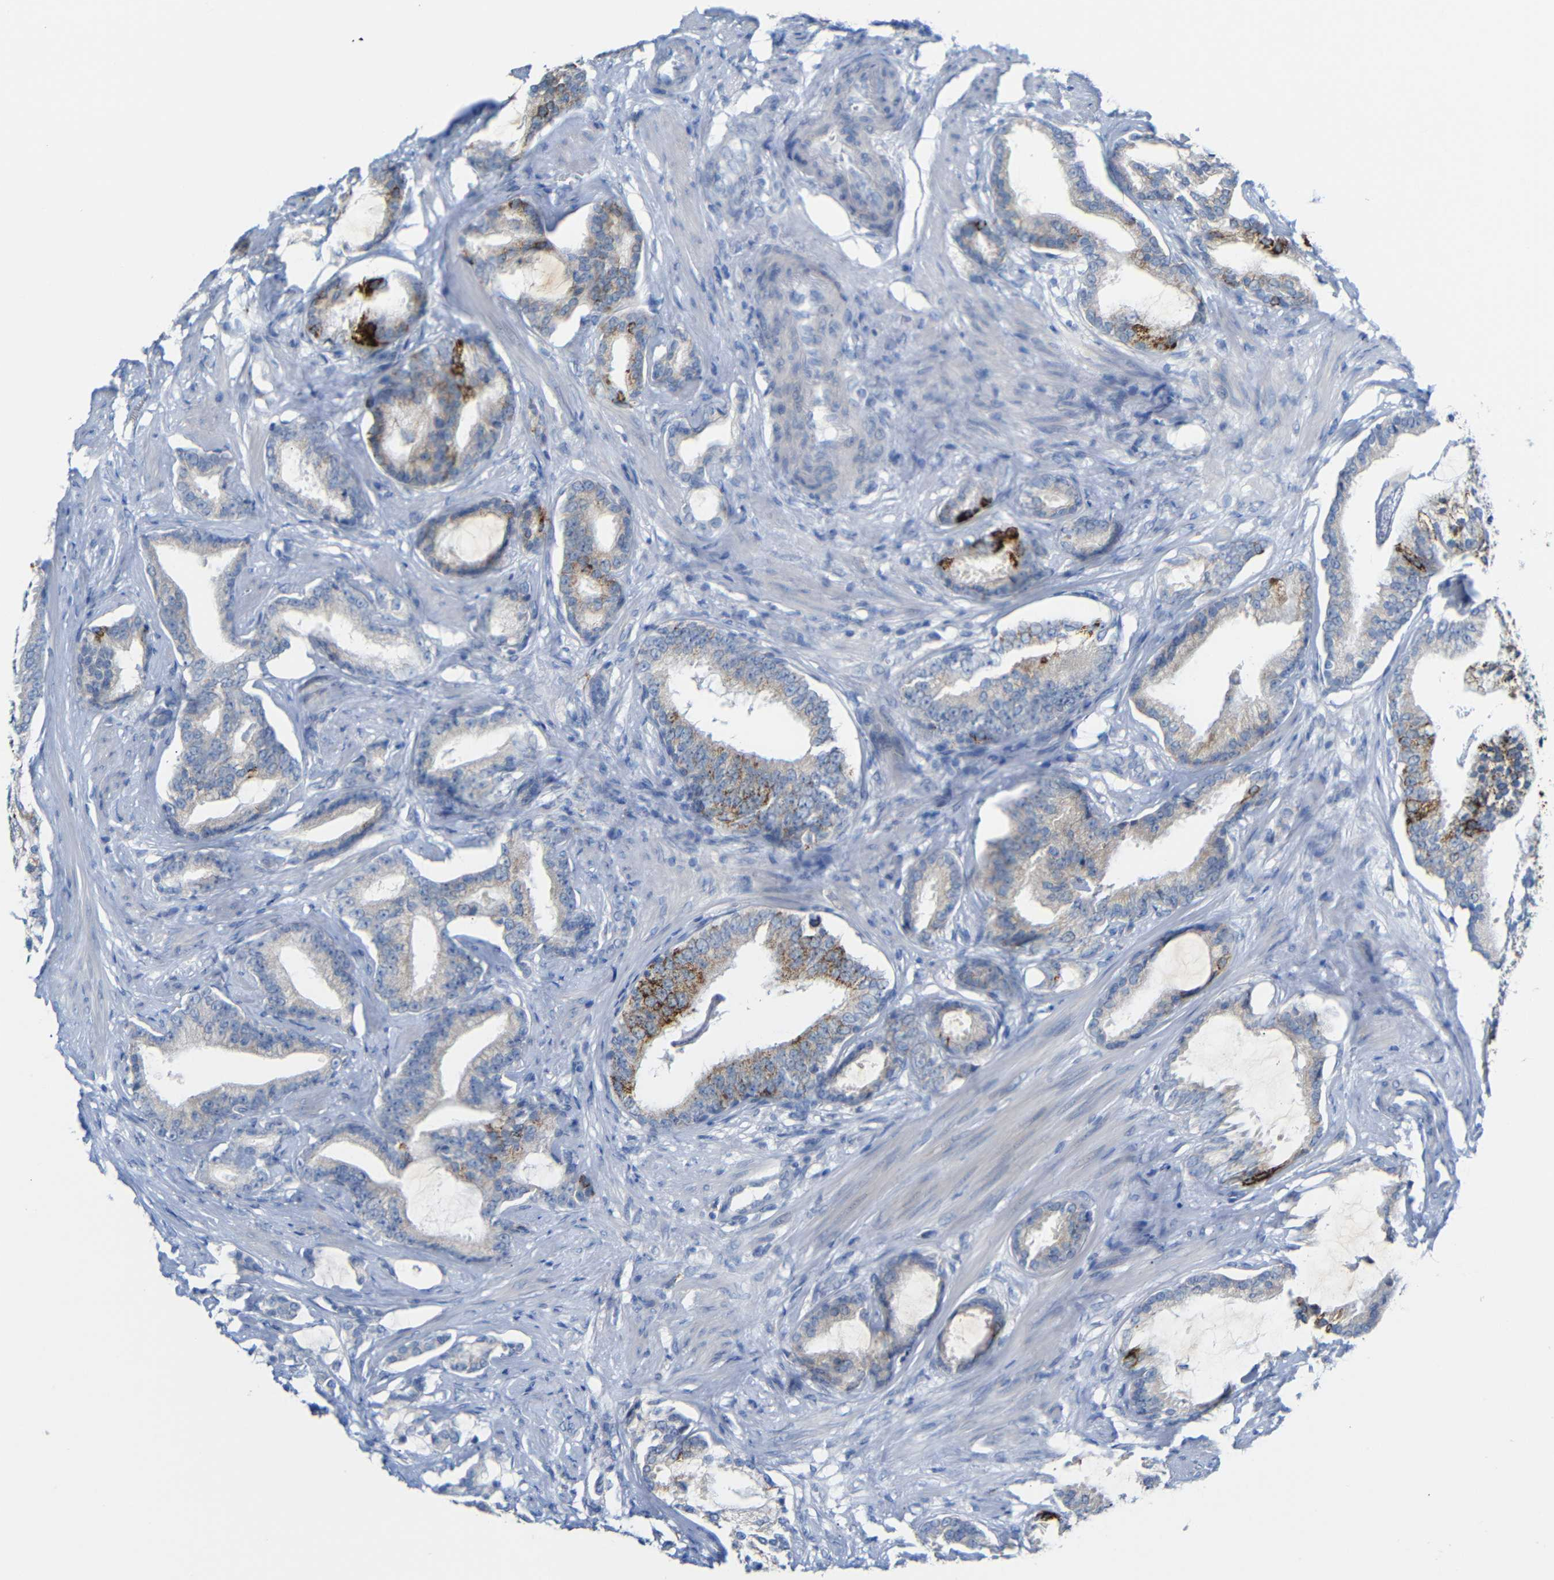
{"staining": {"intensity": "strong", "quantity": "<25%", "location": "cytoplasmic/membranous"}, "tissue": "prostate cancer", "cell_type": "Tumor cells", "image_type": "cancer", "snomed": [{"axis": "morphology", "description": "Adenocarcinoma, Low grade"}, {"axis": "topography", "description": "Prostate"}], "caption": "IHC micrograph of neoplastic tissue: prostate adenocarcinoma (low-grade) stained using IHC shows medium levels of strong protein expression localized specifically in the cytoplasmic/membranous of tumor cells, appearing as a cytoplasmic/membranous brown color.", "gene": "C15orf48", "patient": {"sex": "male", "age": 58}}